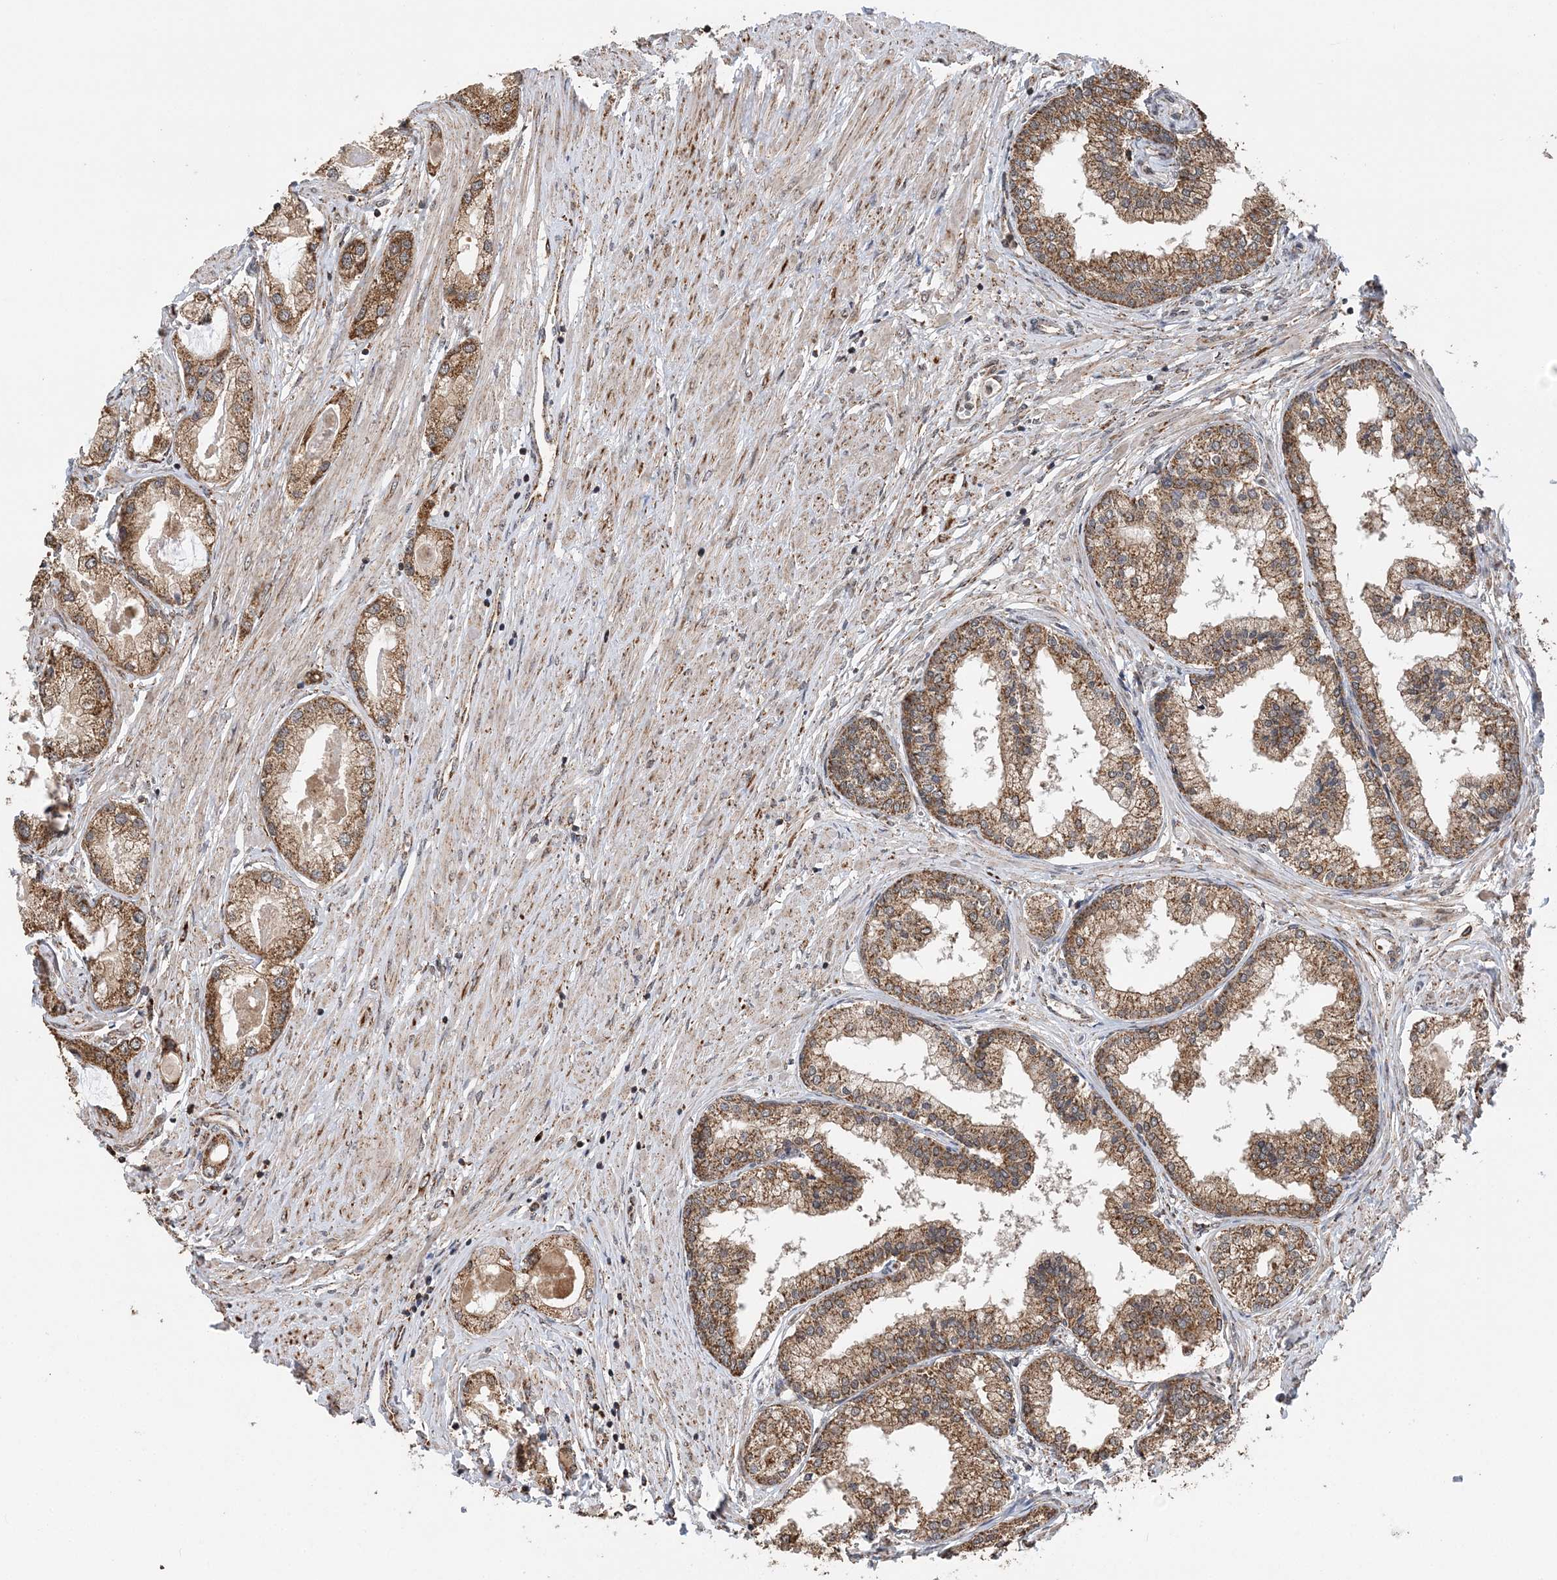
{"staining": {"intensity": "moderate", "quantity": ">75%", "location": "cytoplasmic/membranous"}, "tissue": "prostate cancer", "cell_type": "Tumor cells", "image_type": "cancer", "snomed": [{"axis": "morphology", "description": "Adenocarcinoma, Low grade"}, {"axis": "topography", "description": "Prostate"}], "caption": "Immunohistochemical staining of prostate low-grade adenocarcinoma reveals medium levels of moderate cytoplasmic/membranous expression in about >75% of tumor cells.", "gene": "PCBP1", "patient": {"sex": "male", "age": 62}}